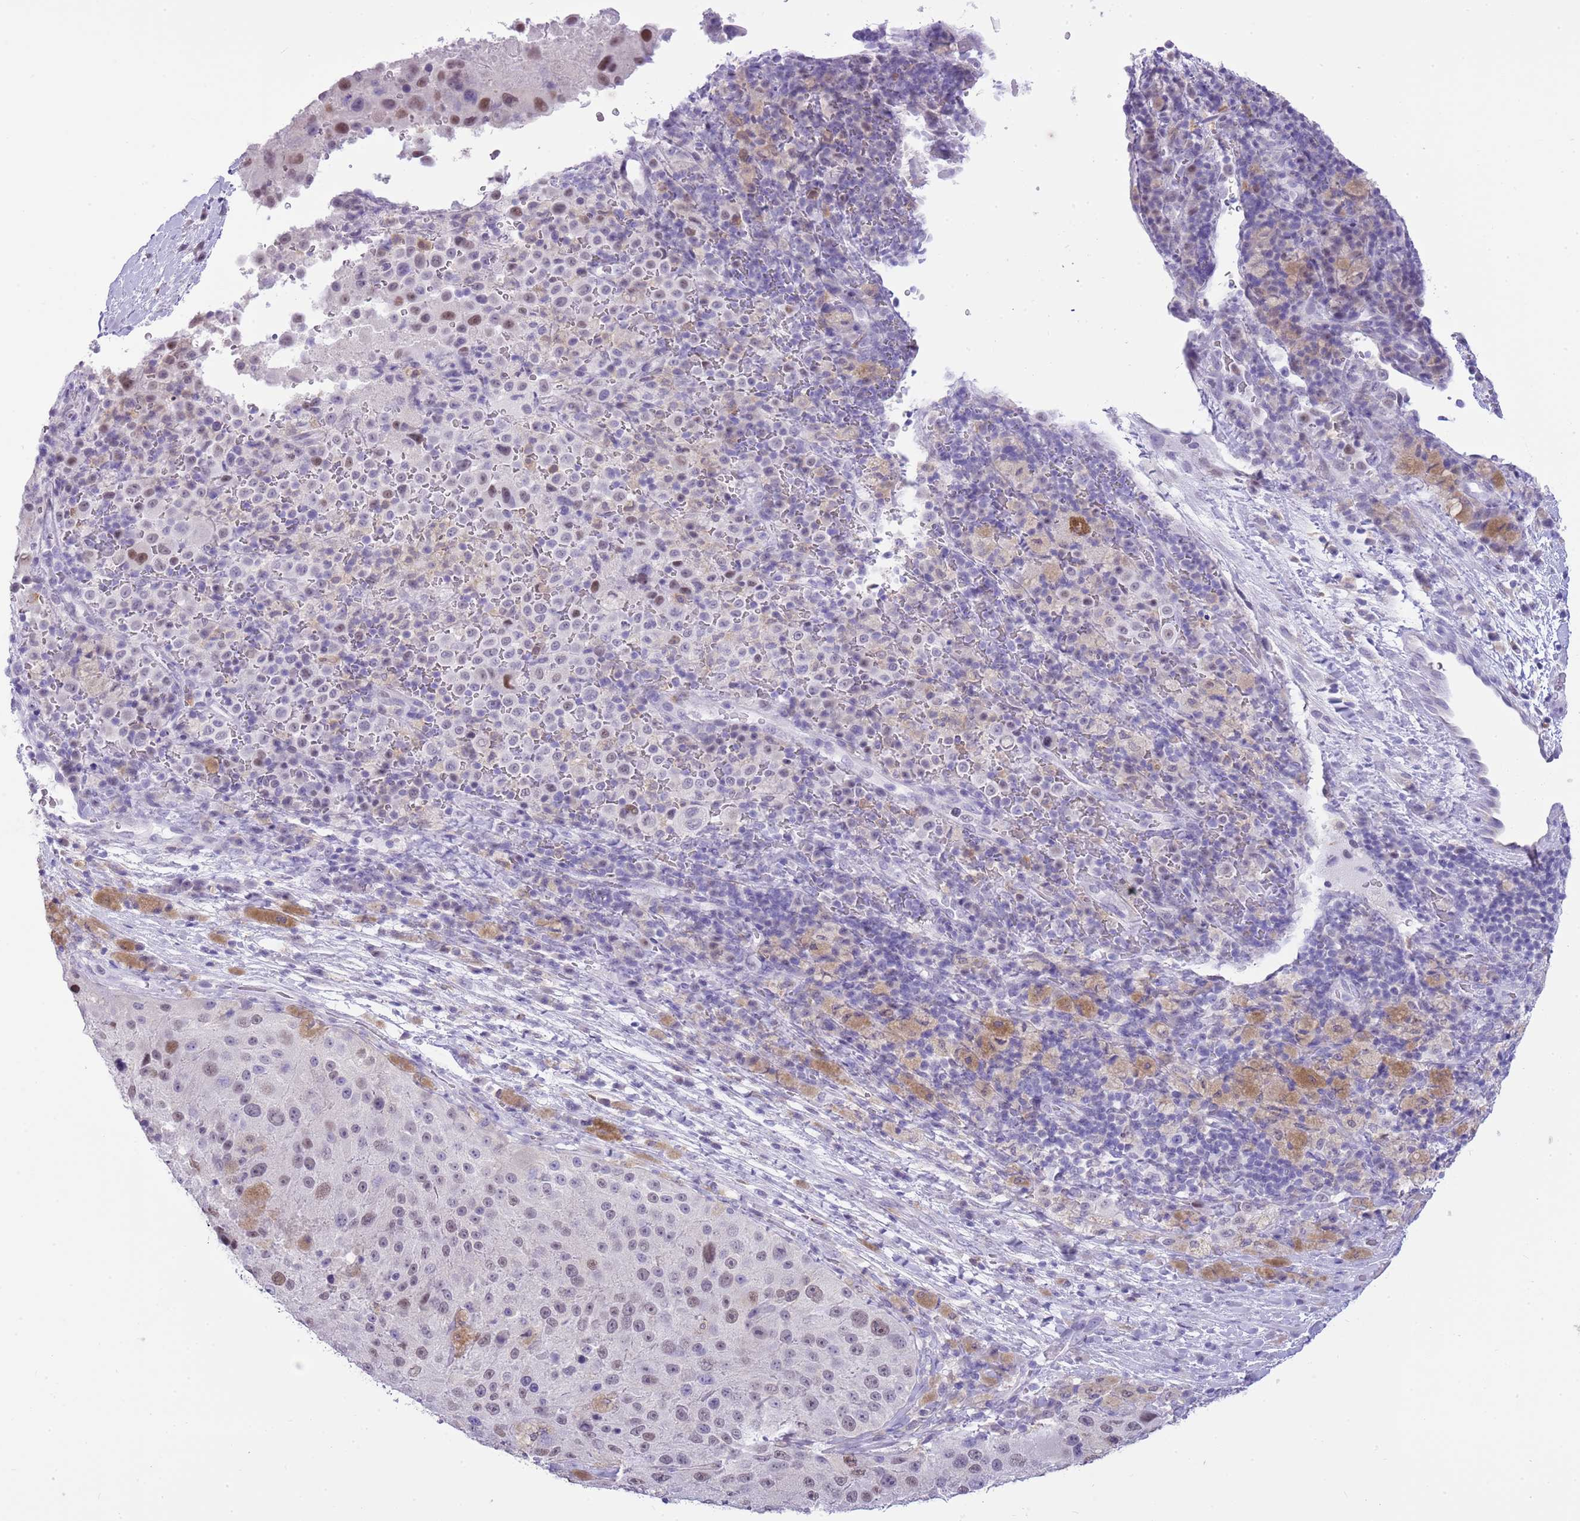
{"staining": {"intensity": "weak", "quantity": "25%-75%", "location": "nuclear"}, "tissue": "melanoma", "cell_type": "Tumor cells", "image_type": "cancer", "snomed": [{"axis": "morphology", "description": "Malignant melanoma, Metastatic site"}, {"axis": "topography", "description": "Lymph node"}], "caption": "A brown stain labels weak nuclear staining of a protein in malignant melanoma (metastatic site) tumor cells. Nuclei are stained in blue.", "gene": "PPP1R17", "patient": {"sex": "male", "age": 62}}